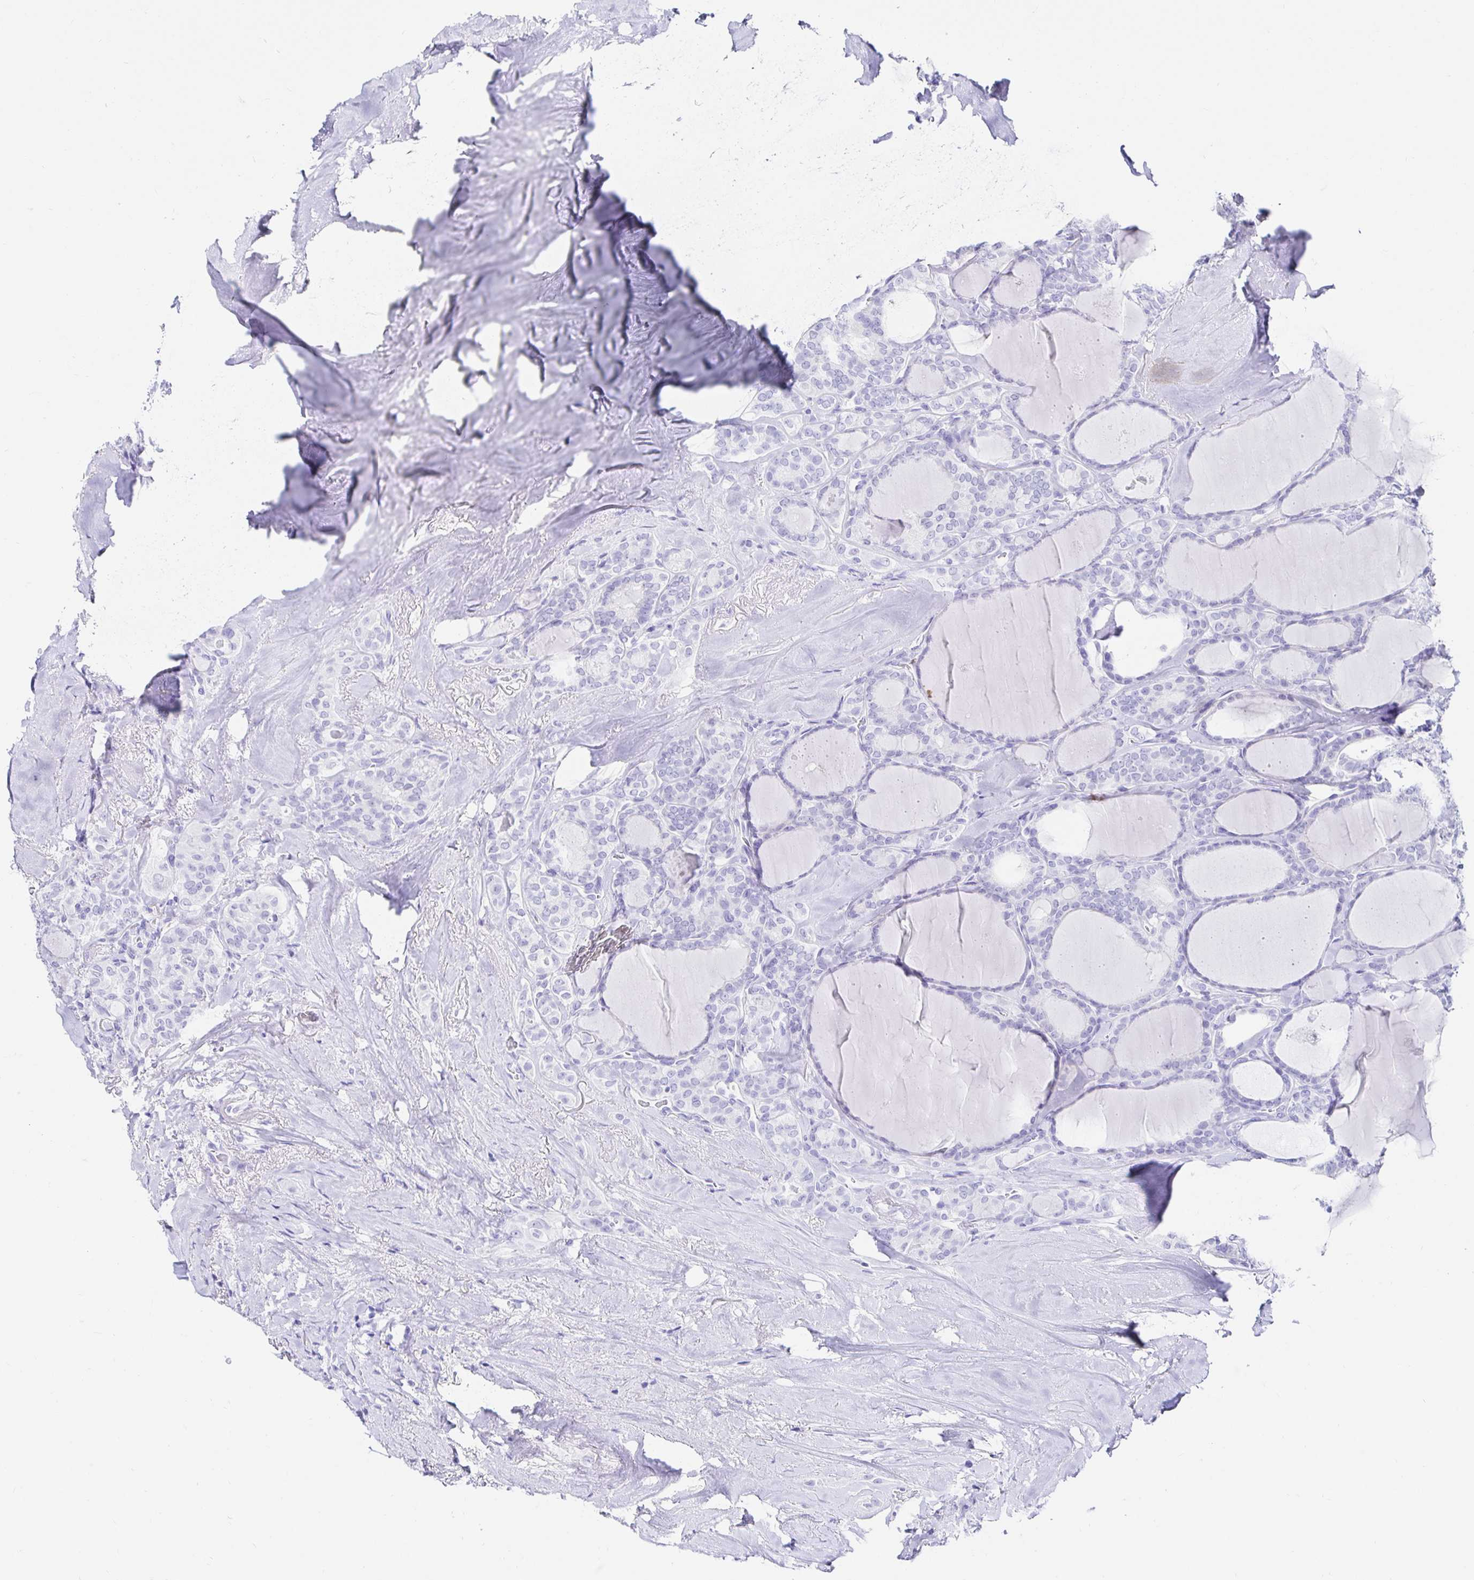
{"staining": {"intensity": "negative", "quantity": "none", "location": "none"}, "tissue": "thyroid cancer", "cell_type": "Tumor cells", "image_type": "cancer", "snomed": [{"axis": "morphology", "description": "Papillary adenocarcinoma, NOS"}, {"axis": "topography", "description": "Thyroid gland"}], "caption": "This is an immunohistochemistry photomicrograph of human thyroid cancer (papillary adenocarcinoma). There is no expression in tumor cells.", "gene": "CA9", "patient": {"sex": "male", "age": 30}}